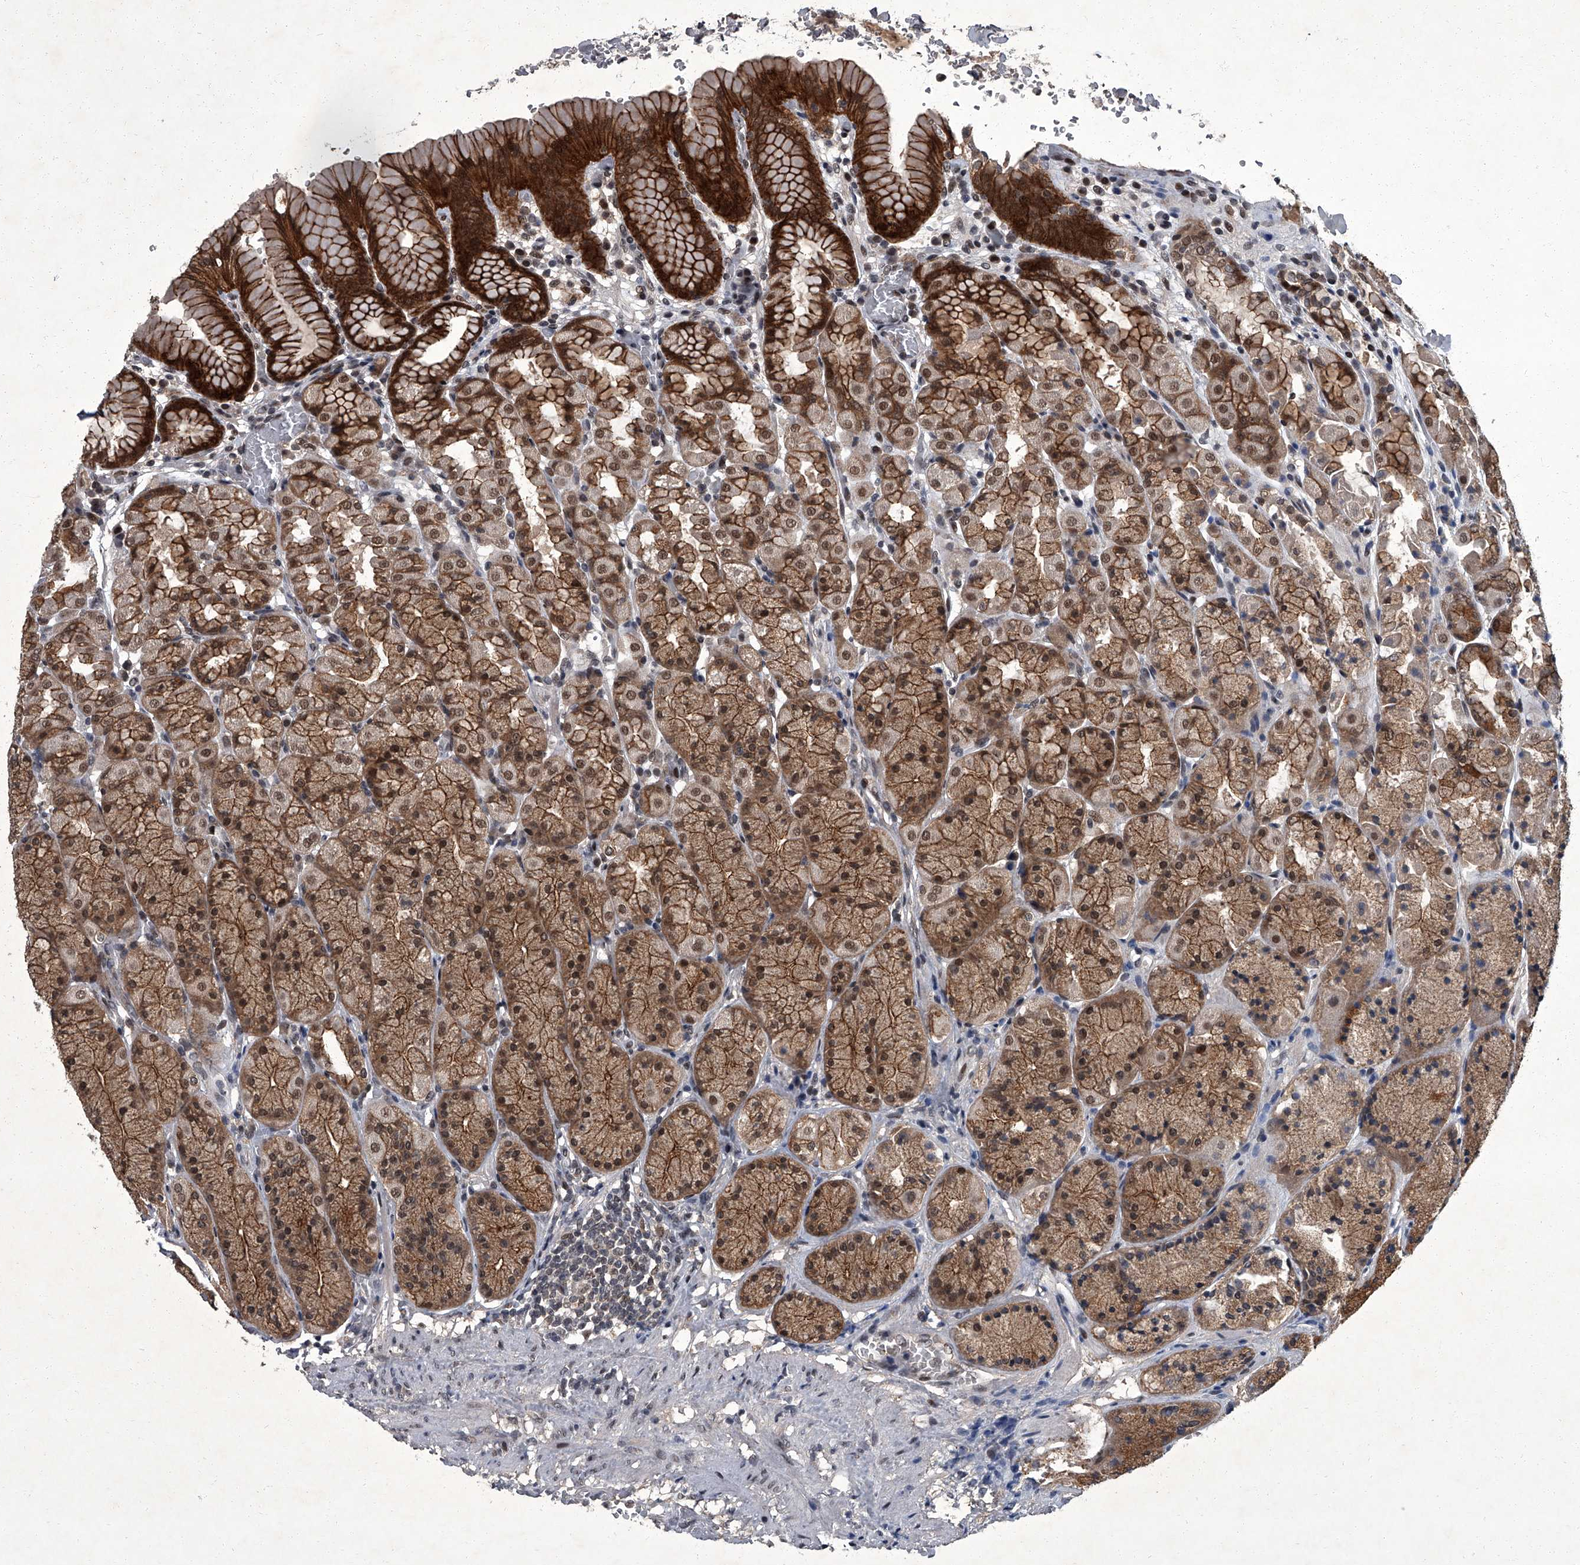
{"staining": {"intensity": "strong", "quantity": ">75%", "location": "cytoplasmic/membranous,nuclear"}, "tissue": "stomach", "cell_type": "Glandular cells", "image_type": "normal", "snomed": [{"axis": "morphology", "description": "Normal tissue, NOS"}, {"axis": "topography", "description": "Stomach"}], "caption": "Approximately >75% of glandular cells in benign stomach show strong cytoplasmic/membranous,nuclear protein staining as visualized by brown immunohistochemical staining.", "gene": "ZNF518B", "patient": {"sex": "male", "age": 42}}